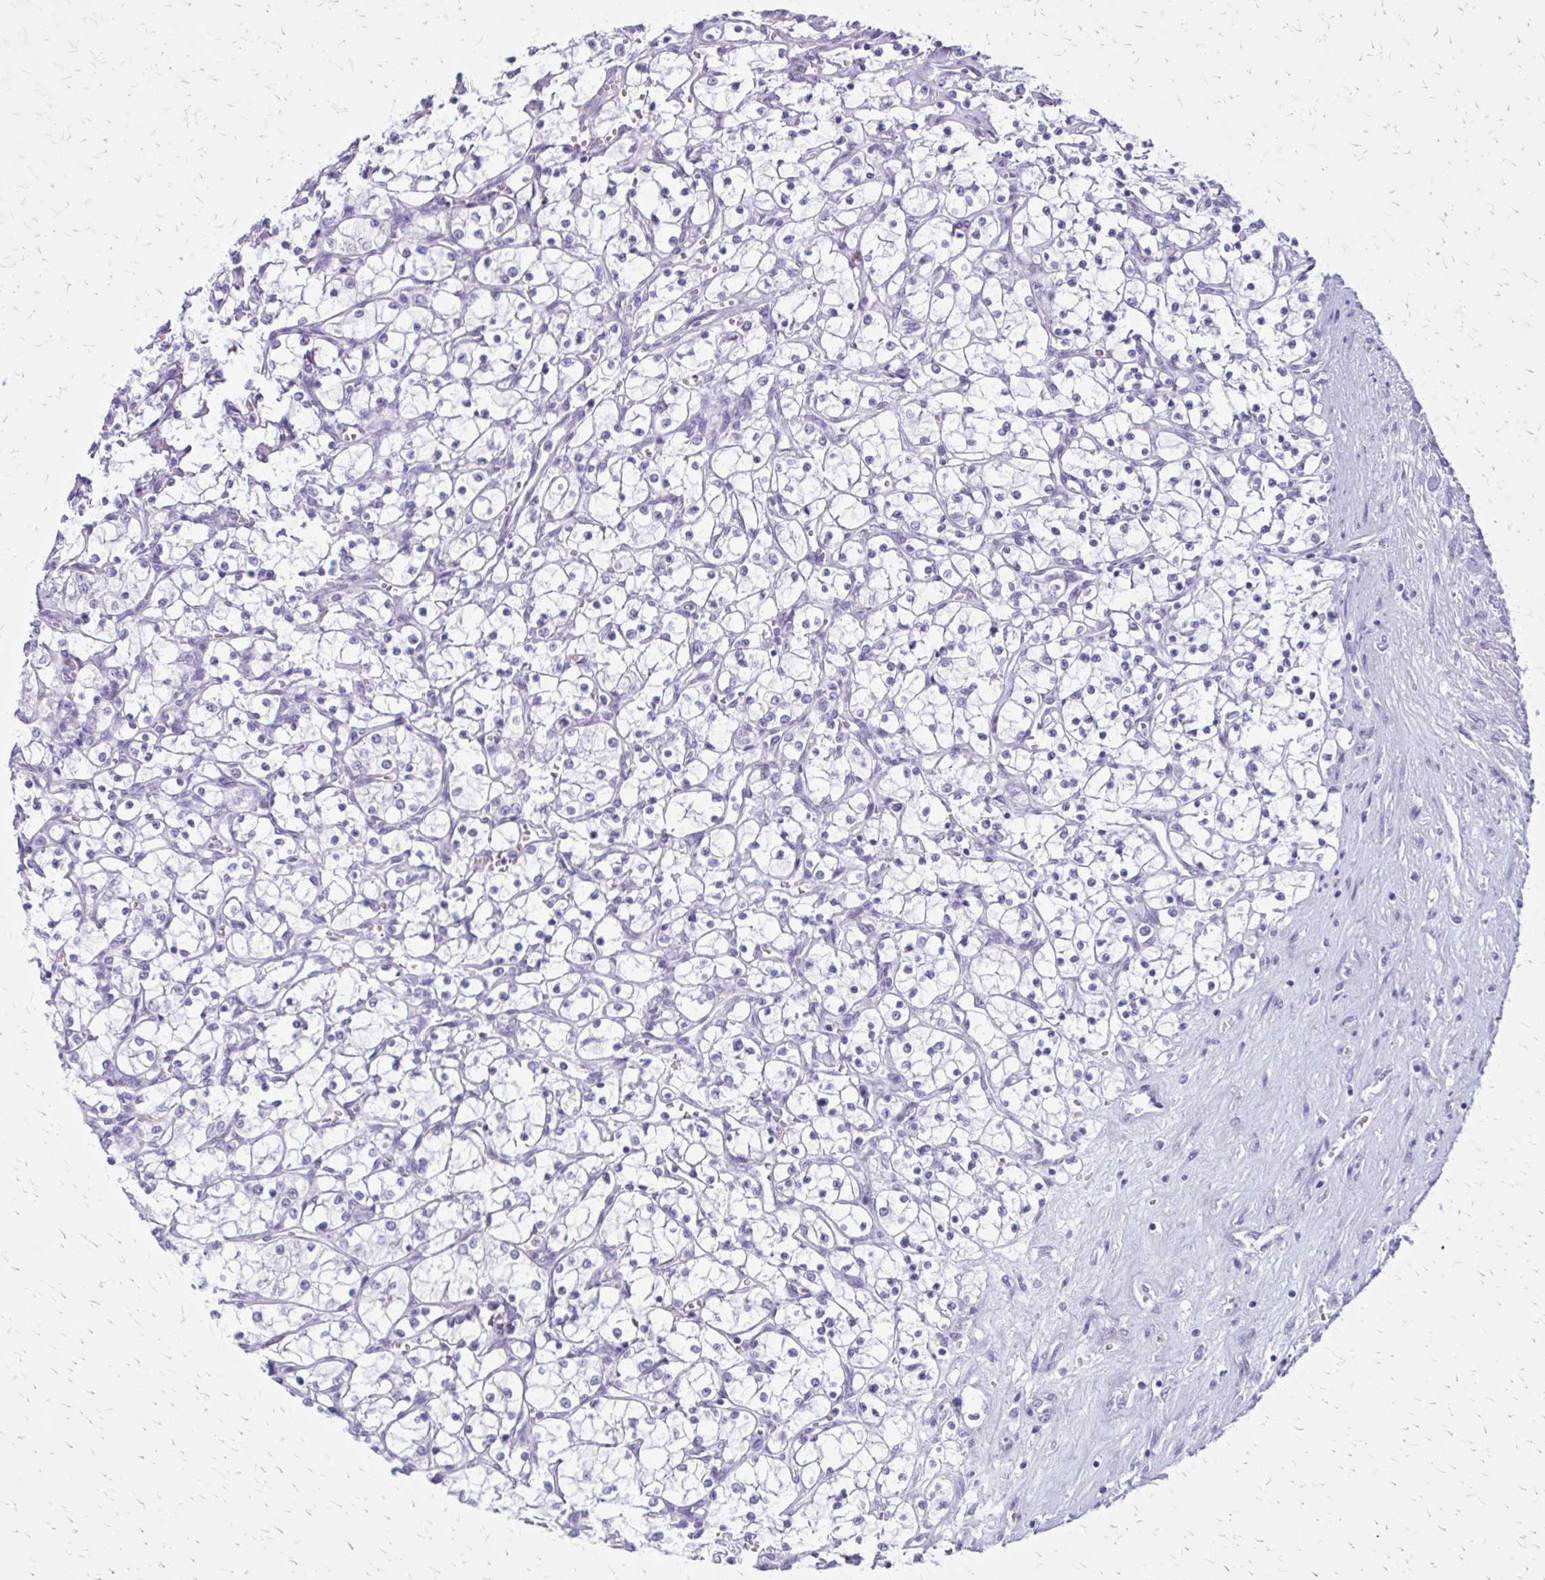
{"staining": {"intensity": "negative", "quantity": "none", "location": "none"}, "tissue": "renal cancer", "cell_type": "Tumor cells", "image_type": "cancer", "snomed": [{"axis": "morphology", "description": "Adenocarcinoma, NOS"}, {"axis": "topography", "description": "Kidney"}], "caption": "High power microscopy micrograph of an IHC histopathology image of renal cancer, revealing no significant staining in tumor cells.", "gene": "GAD1", "patient": {"sex": "female", "age": 69}}